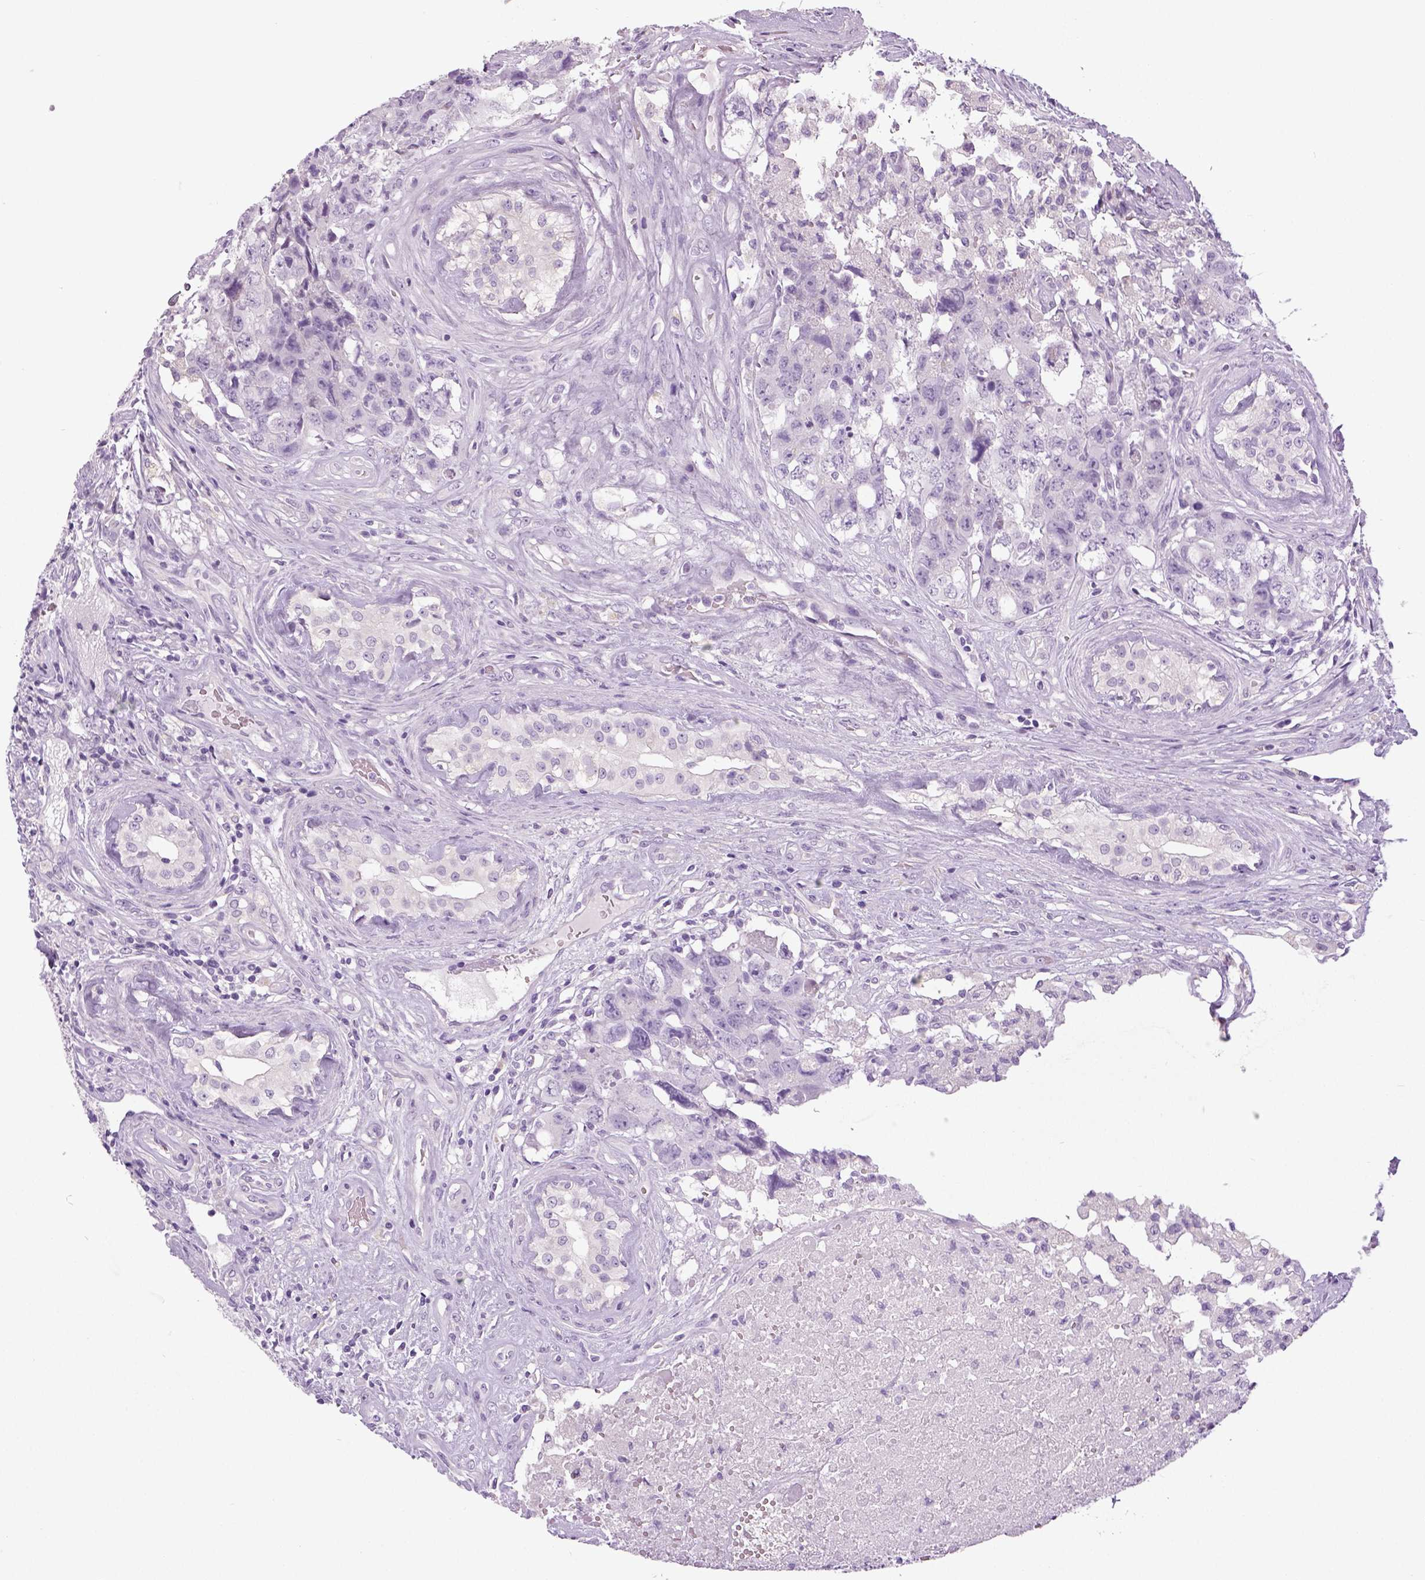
{"staining": {"intensity": "negative", "quantity": "none", "location": "none"}, "tissue": "testis cancer", "cell_type": "Tumor cells", "image_type": "cancer", "snomed": [{"axis": "morphology", "description": "Carcinoma, Embryonal, NOS"}, {"axis": "topography", "description": "Testis"}], "caption": "Immunohistochemistry (IHC) image of neoplastic tissue: human testis cancer stained with DAB (3,3'-diaminobenzidine) demonstrates no significant protein positivity in tumor cells.", "gene": "NECAB2", "patient": {"sex": "male", "age": 24}}